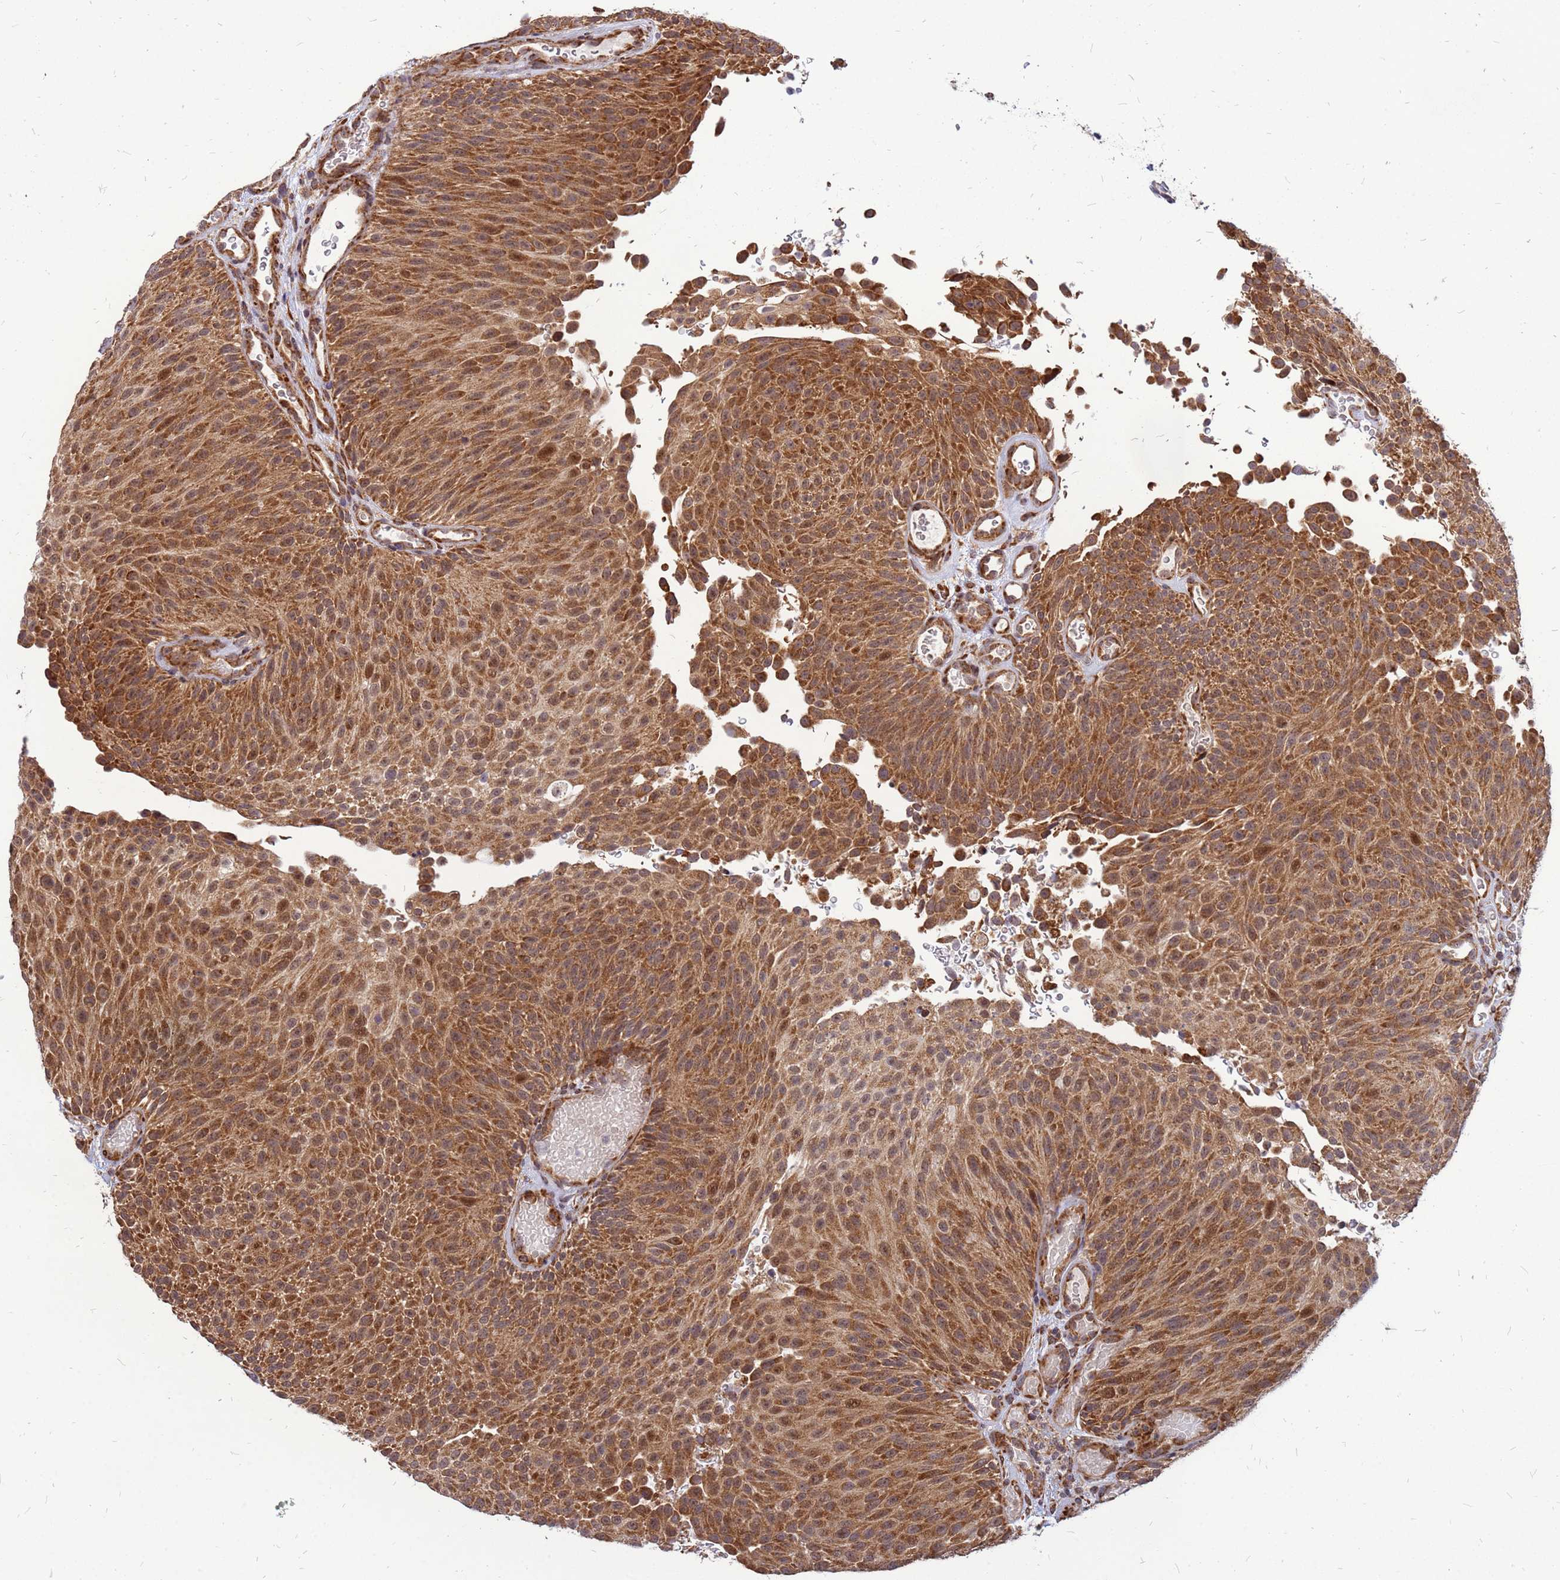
{"staining": {"intensity": "moderate", "quantity": ">75%", "location": "cytoplasmic/membranous"}, "tissue": "urothelial cancer", "cell_type": "Tumor cells", "image_type": "cancer", "snomed": [{"axis": "morphology", "description": "Urothelial carcinoma, Low grade"}, {"axis": "topography", "description": "Urinary bladder"}], "caption": "A photomicrograph showing moderate cytoplasmic/membranous positivity in approximately >75% of tumor cells in low-grade urothelial carcinoma, as visualized by brown immunohistochemical staining.", "gene": "RPL8", "patient": {"sex": "male", "age": 78}}